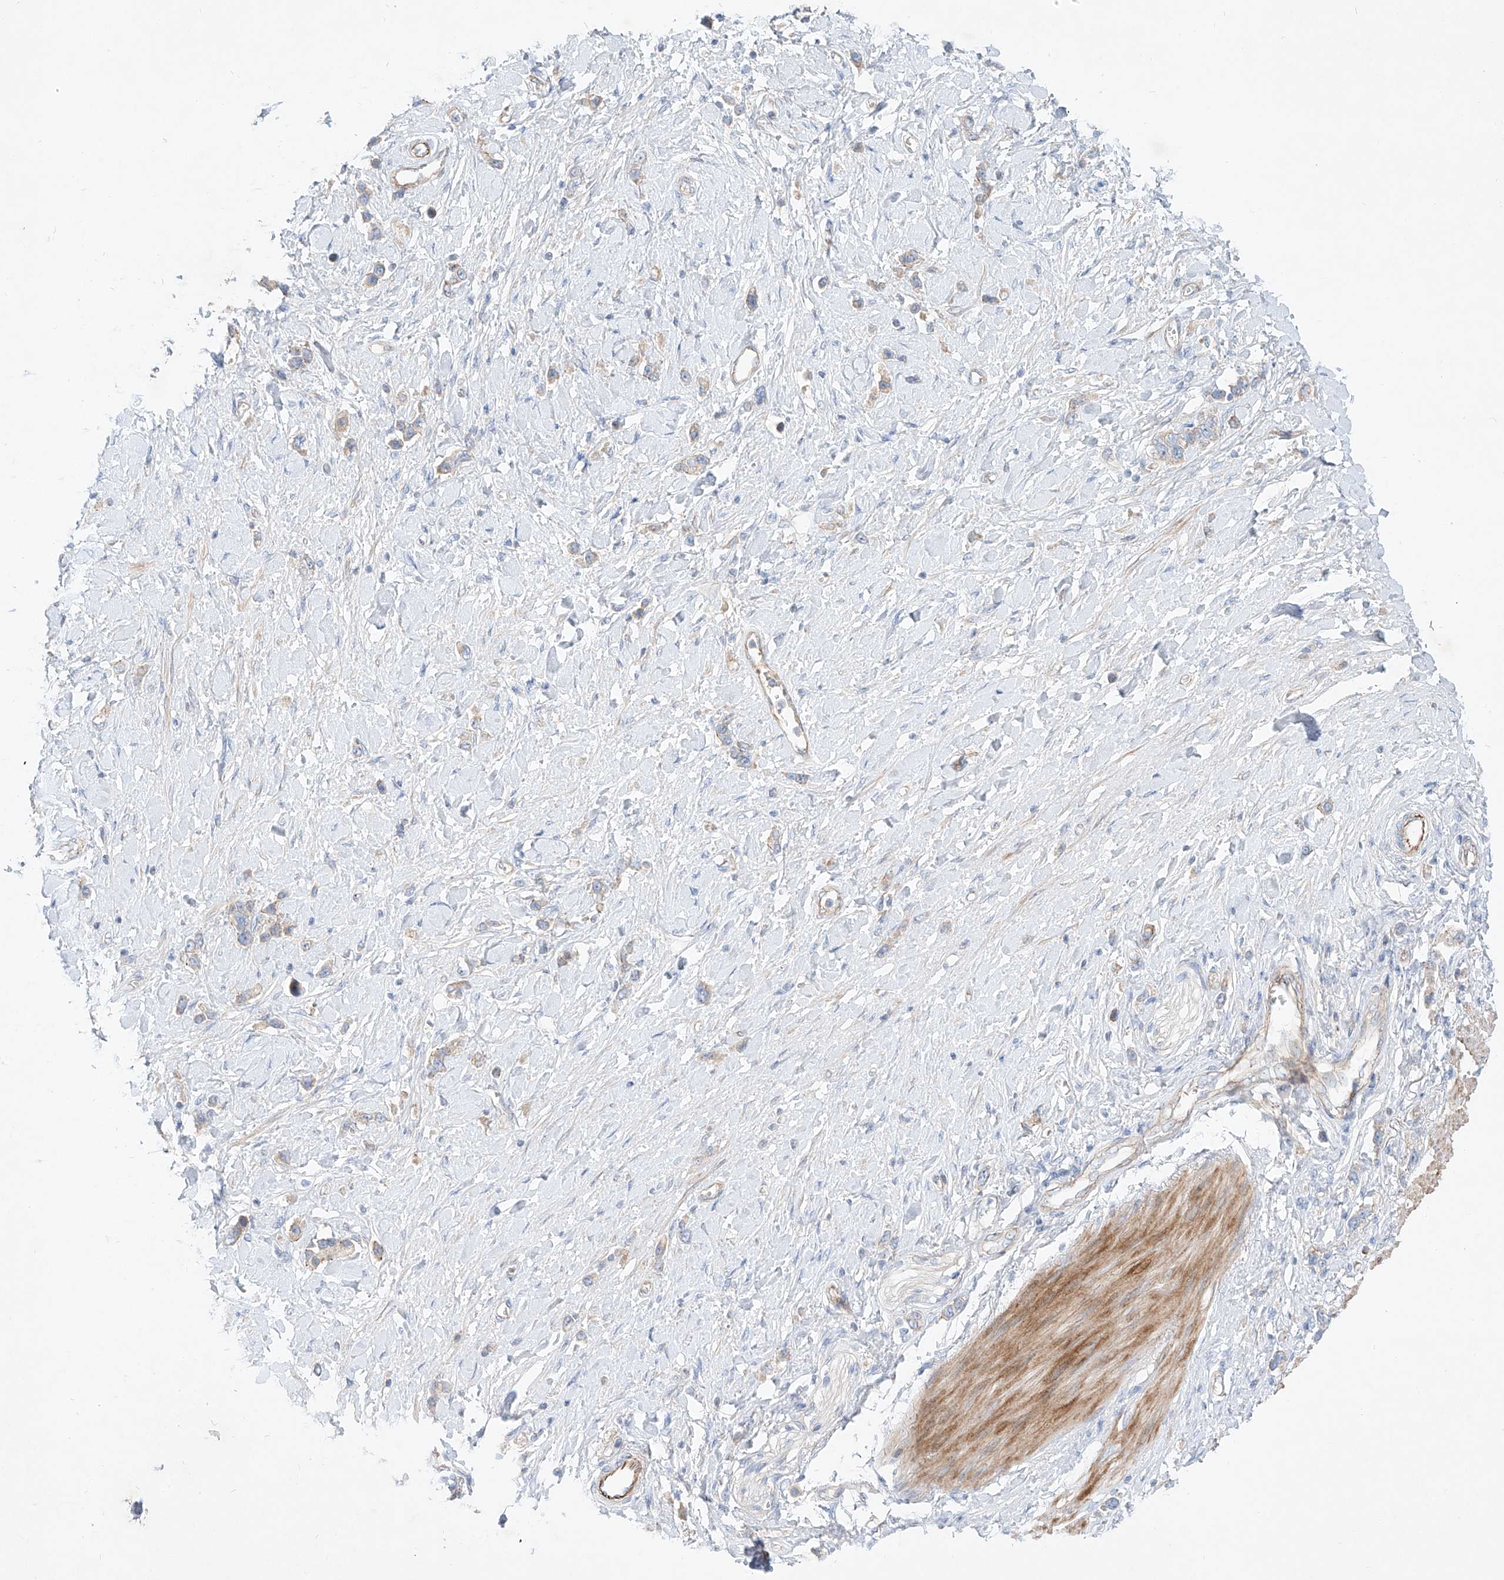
{"staining": {"intensity": "weak", "quantity": "<25%", "location": "cytoplasmic/membranous"}, "tissue": "stomach cancer", "cell_type": "Tumor cells", "image_type": "cancer", "snomed": [{"axis": "morphology", "description": "Normal tissue, NOS"}, {"axis": "morphology", "description": "Adenocarcinoma, NOS"}, {"axis": "topography", "description": "Stomach, upper"}, {"axis": "topography", "description": "Stomach"}], "caption": "High power microscopy image of an immunohistochemistry (IHC) micrograph of stomach adenocarcinoma, revealing no significant expression in tumor cells.", "gene": "AJM1", "patient": {"sex": "female", "age": 65}}